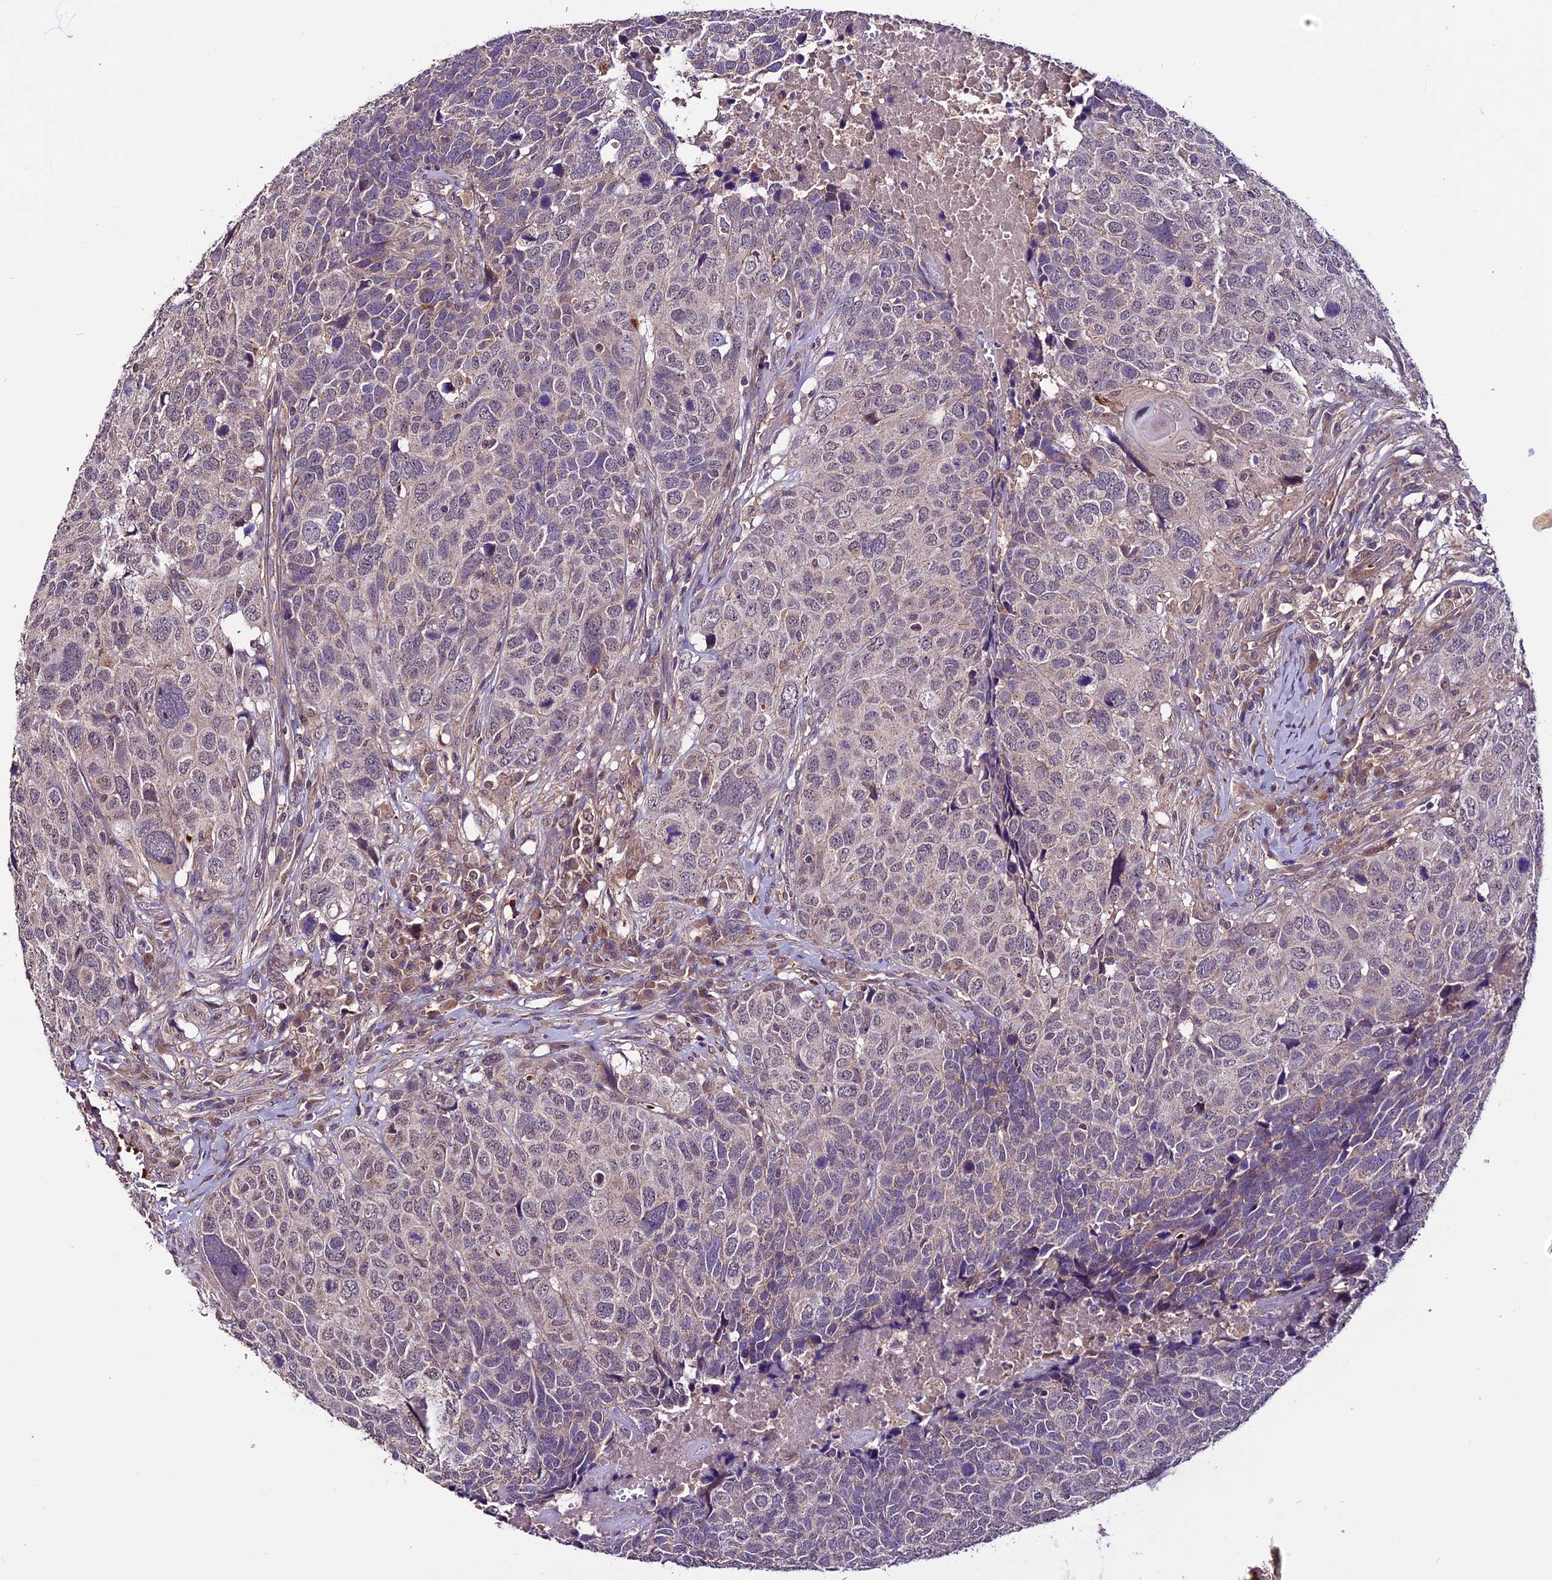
{"staining": {"intensity": "weak", "quantity": "25%-75%", "location": "cytoplasmic/membranous"}, "tissue": "head and neck cancer", "cell_type": "Tumor cells", "image_type": "cancer", "snomed": [{"axis": "morphology", "description": "Squamous cell carcinoma, NOS"}, {"axis": "topography", "description": "Head-Neck"}], "caption": "DAB immunohistochemical staining of human squamous cell carcinoma (head and neck) reveals weak cytoplasmic/membranous protein positivity in about 25%-75% of tumor cells.", "gene": "RINL", "patient": {"sex": "male", "age": 66}}